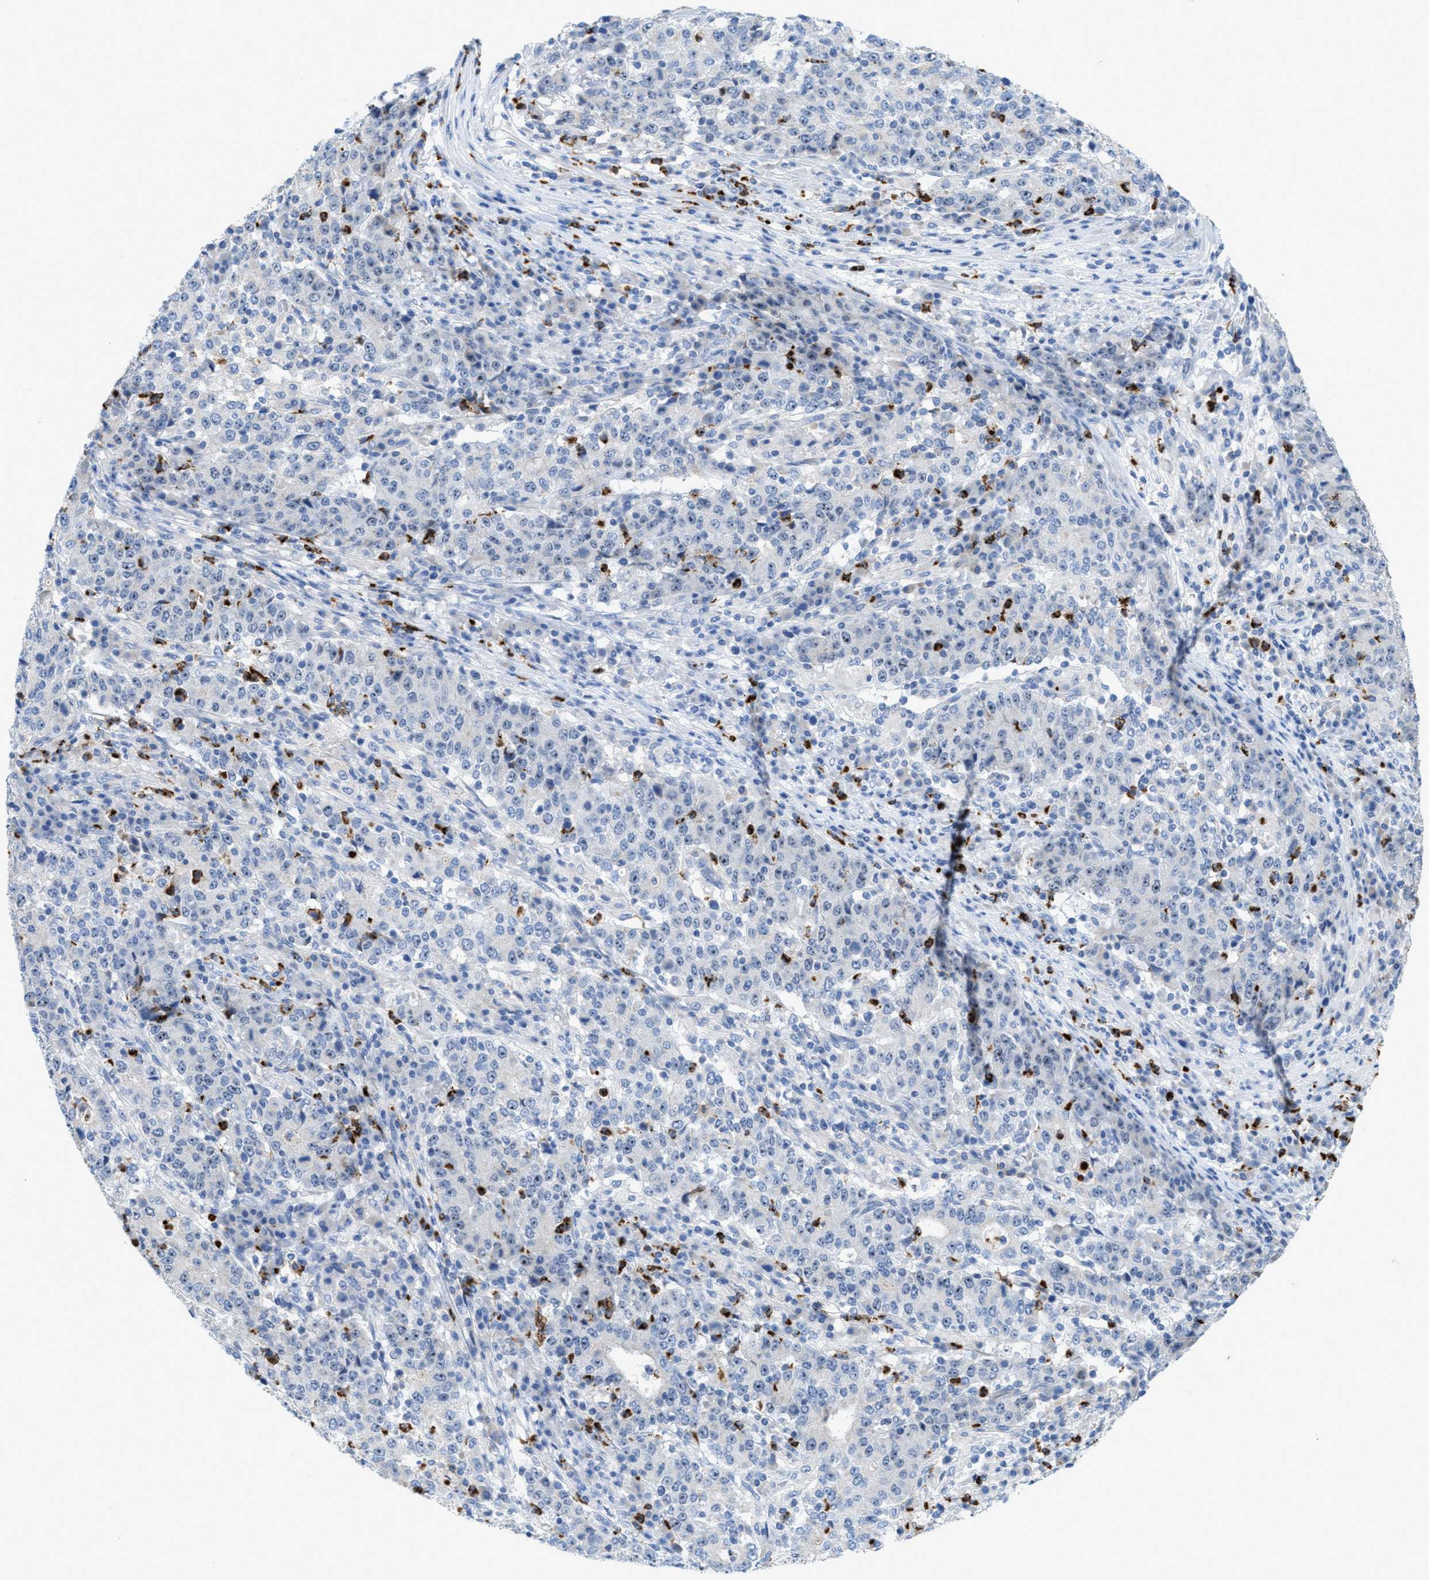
{"staining": {"intensity": "negative", "quantity": "none", "location": "none"}, "tissue": "stomach cancer", "cell_type": "Tumor cells", "image_type": "cancer", "snomed": [{"axis": "morphology", "description": "Adenocarcinoma, NOS"}, {"axis": "topography", "description": "Stomach"}], "caption": "Image shows no significant protein expression in tumor cells of stomach cancer (adenocarcinoma).", "gene": "CMTM1", "patient": {"sex": "male", "age": 59}}